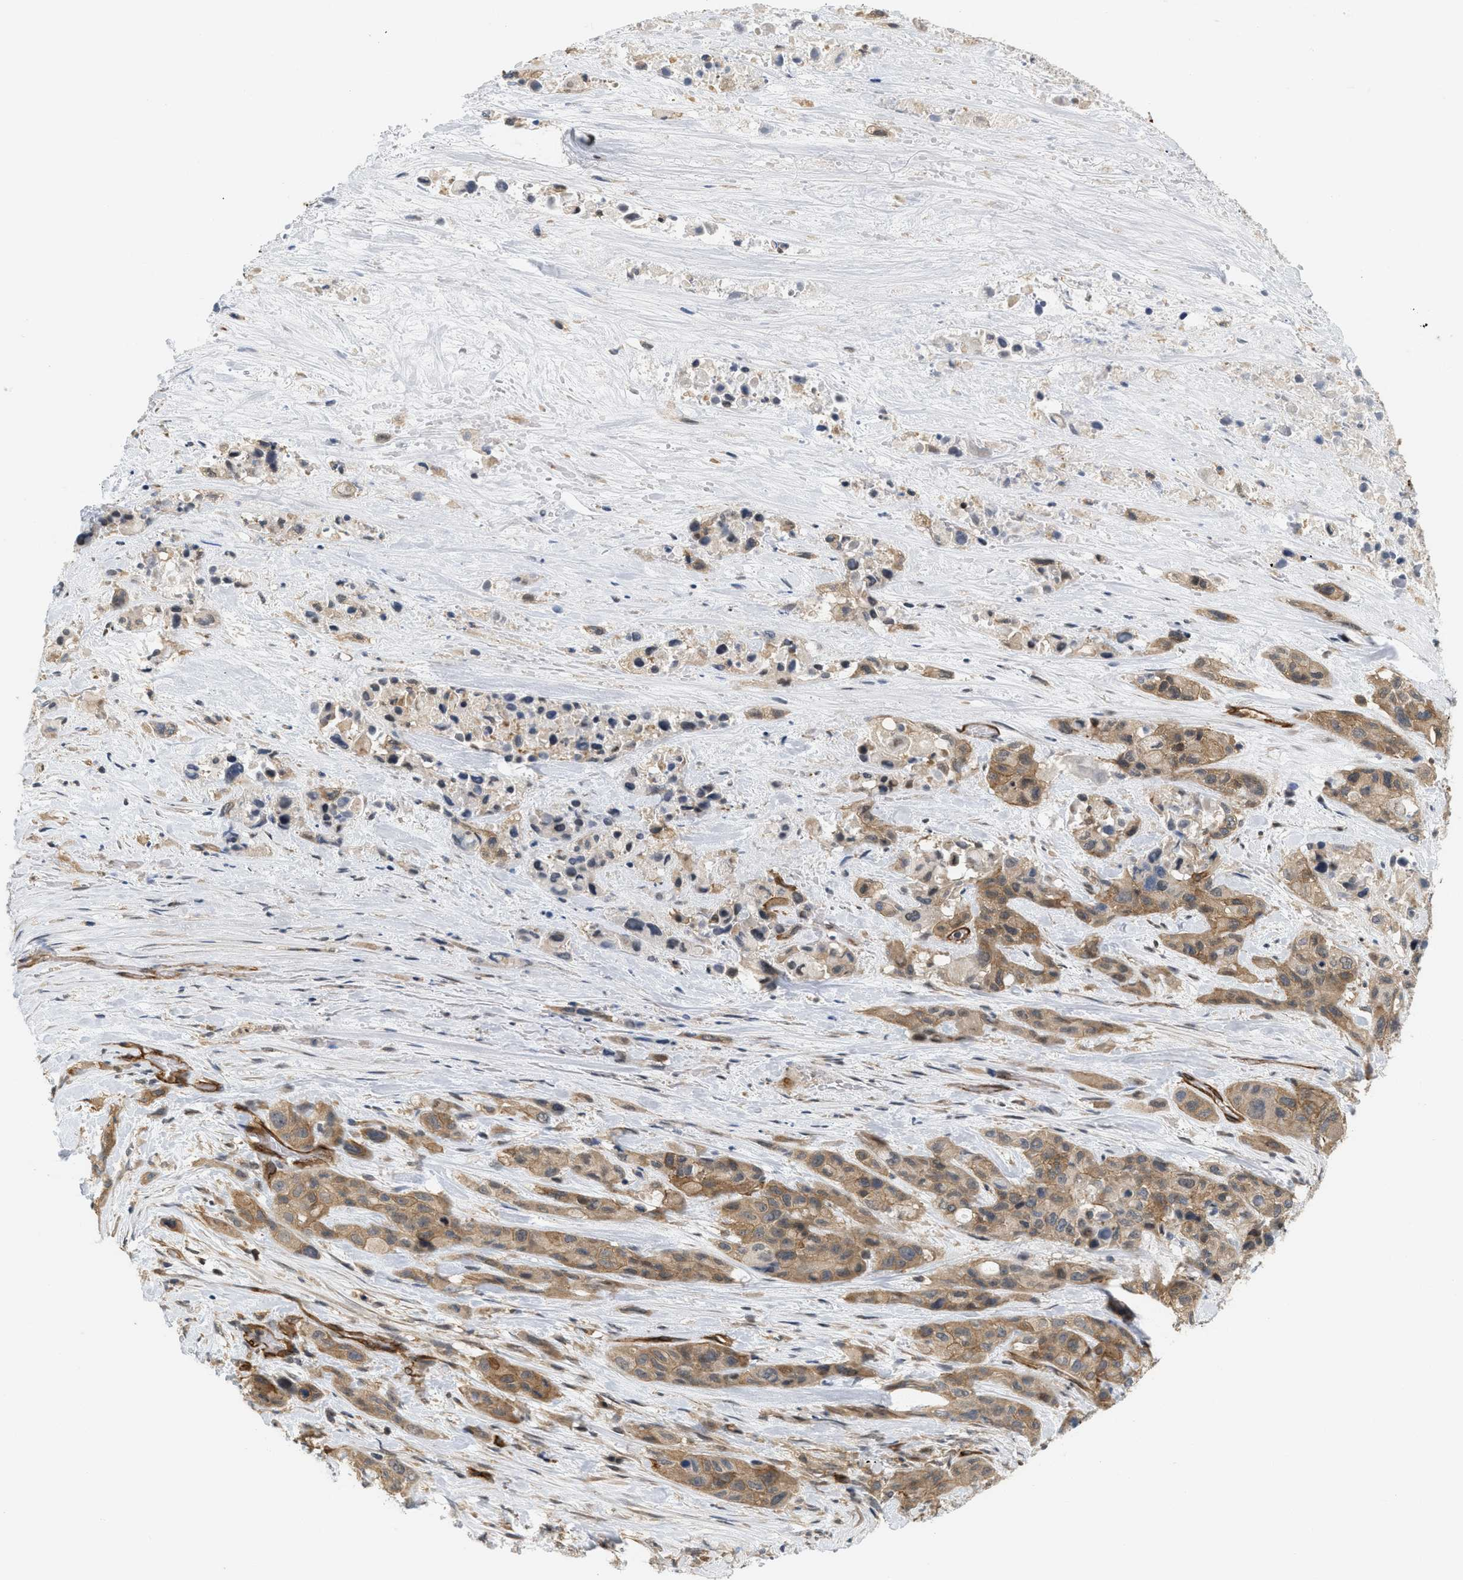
{"staining": {"intensity": "moderate", "quantity": ">75%", "location": "cytoplasmic/membranous"}, "tissue": "pancreatic cancer", "cell_type": "Tumor cells", "image_type": "cancer", "snomed": [{"axis": "morphology", "description": "Adenocarcinoma, NOS"}, {"axis": "topography", "description": "Pancreas"}], "caption": "Brown immunohistochemical staining in human adenocarcinoma (pancreatic) demonstrates moderate cytoplasmic/membranous staining in about >75% of tumor cells.", "gene": "PALMD", "patient": {"sex": "male", "age": 53}}